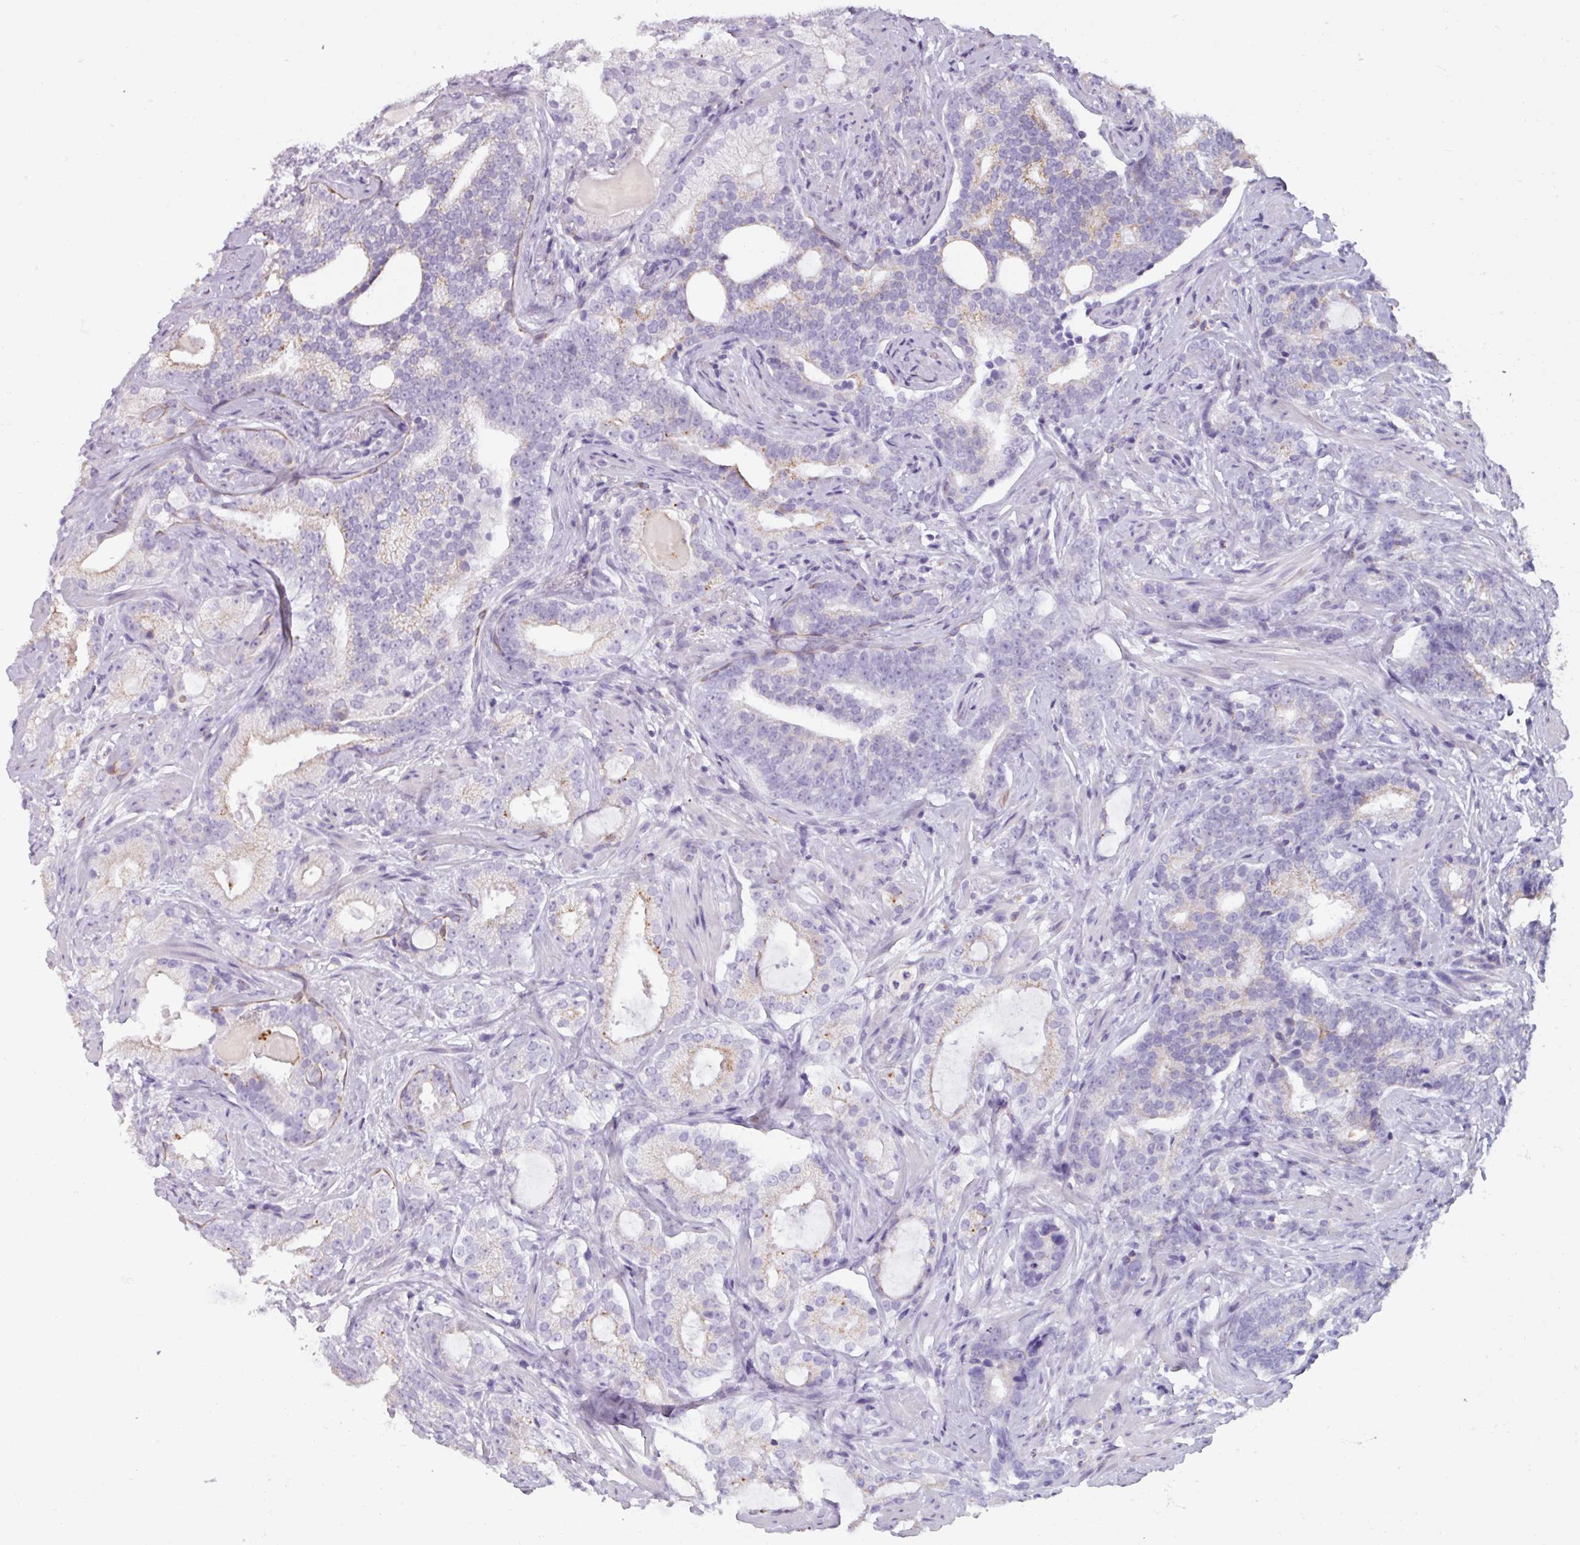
{"staining": {"intensity": "weak", "quantity": "<25%", "location": "cytoplasmic/membranous"}, "tissue": "prostate cancer", "cell_type": "Tumor cells", "image_type": "cancer", "snomed": [{"axis": "morphology", "description": "Adenocarcinoma, High grade"}, {"axis": "topography", "description": "Prostate"}], "caption": "The IHC micrograph has no significant expression in tumor cells of adenocarcinoma (high-grade) (prostate) tissue.", "gene": "SPESP1", "patient": {"sex": "male", "age": 64}}